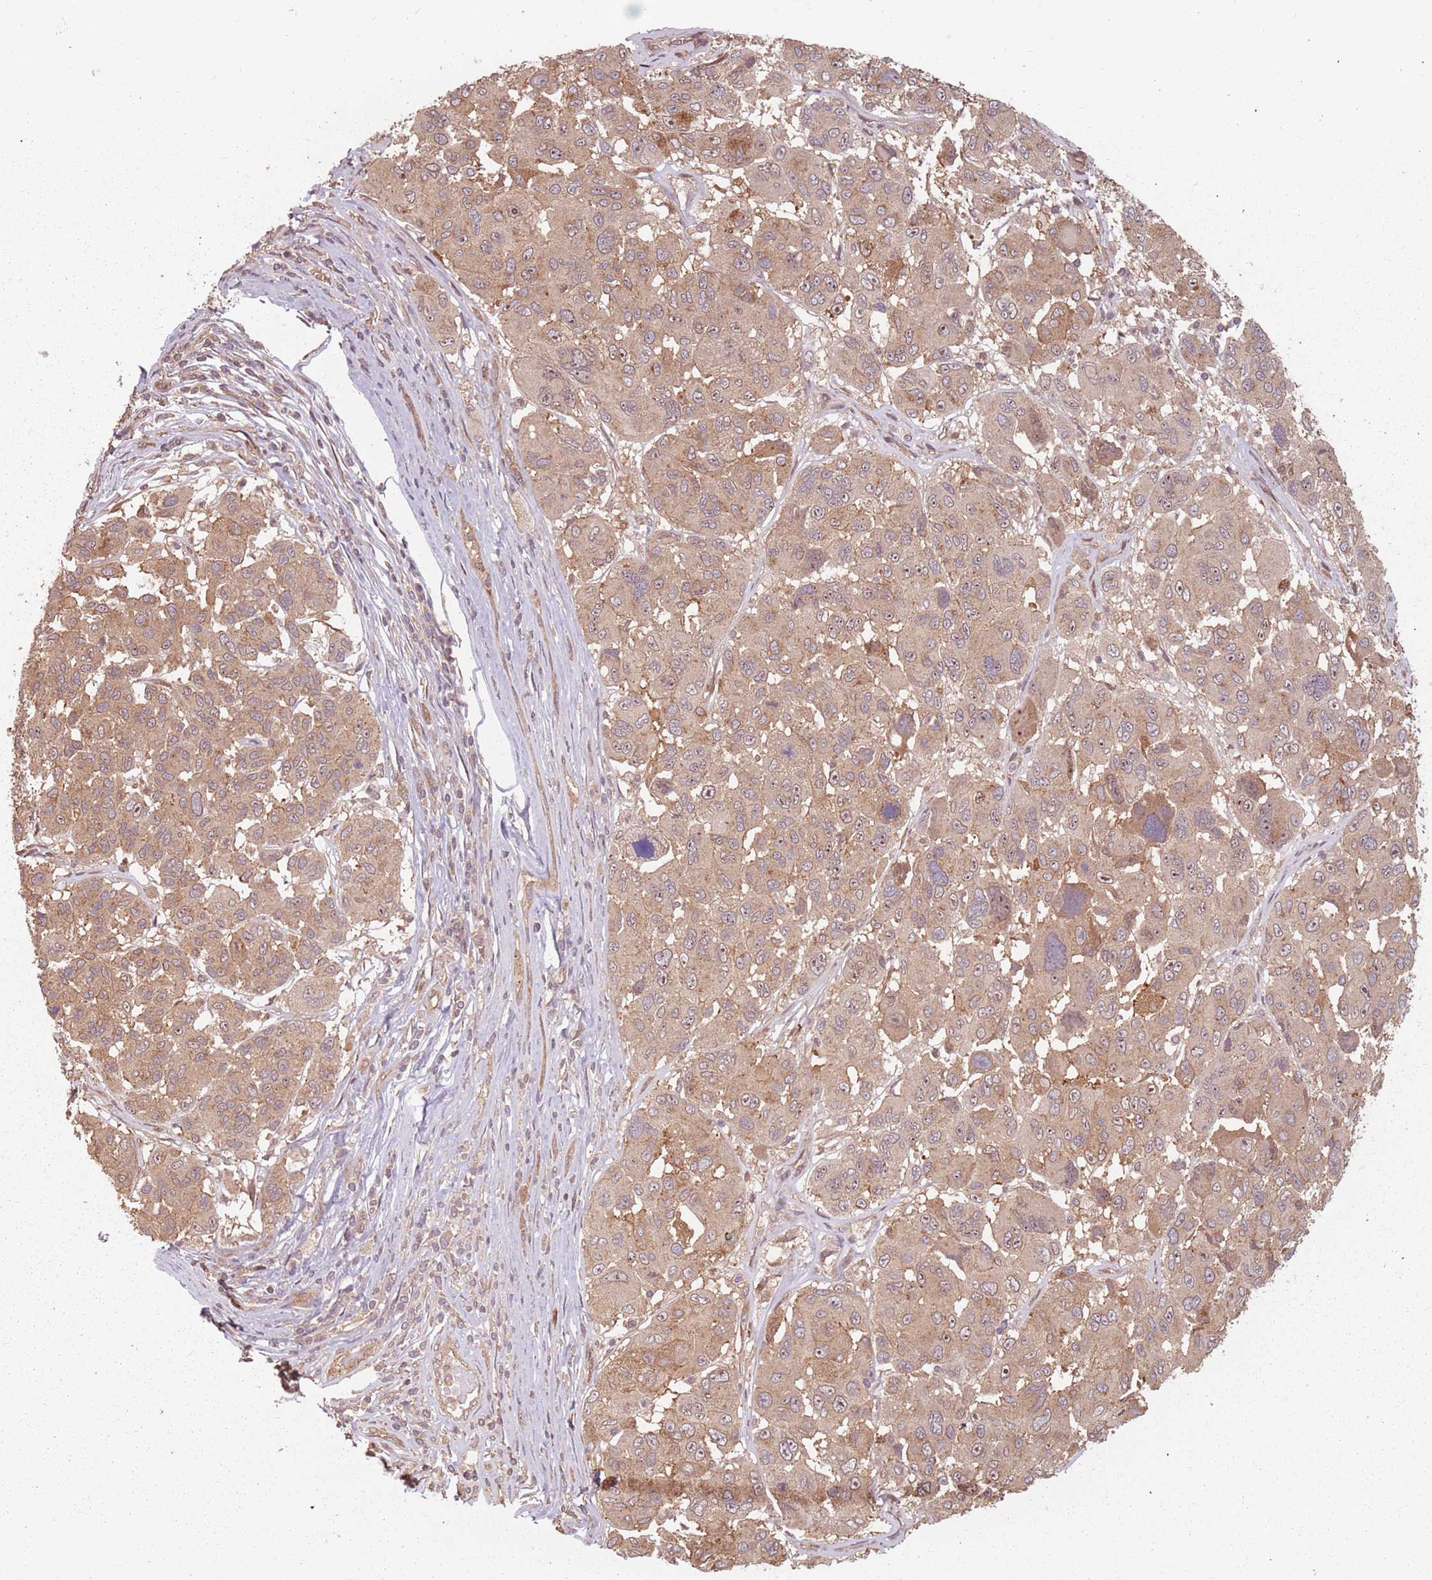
{"staining": {"intensity": "moderate", "quantity": ">75%", "location": "cytoplasmic/membranous"}, "tissue": "melanoma", "cell_type": "Tumor cells", "image_type": "cancer", "snomed": [{"axis": "morphology", "description": "Malignant melanoma, NOS"}, {"axis": "topography", "description": "Skin"}], "caption": "Malignant melanoma was stained to show a protein in brown. There is medium levels of moderate cytoplasmic/membranous expression in approximately >75% of tumor cells.", "gene": "C3orf14", "patient": {"sex": "female", "age": 66}}